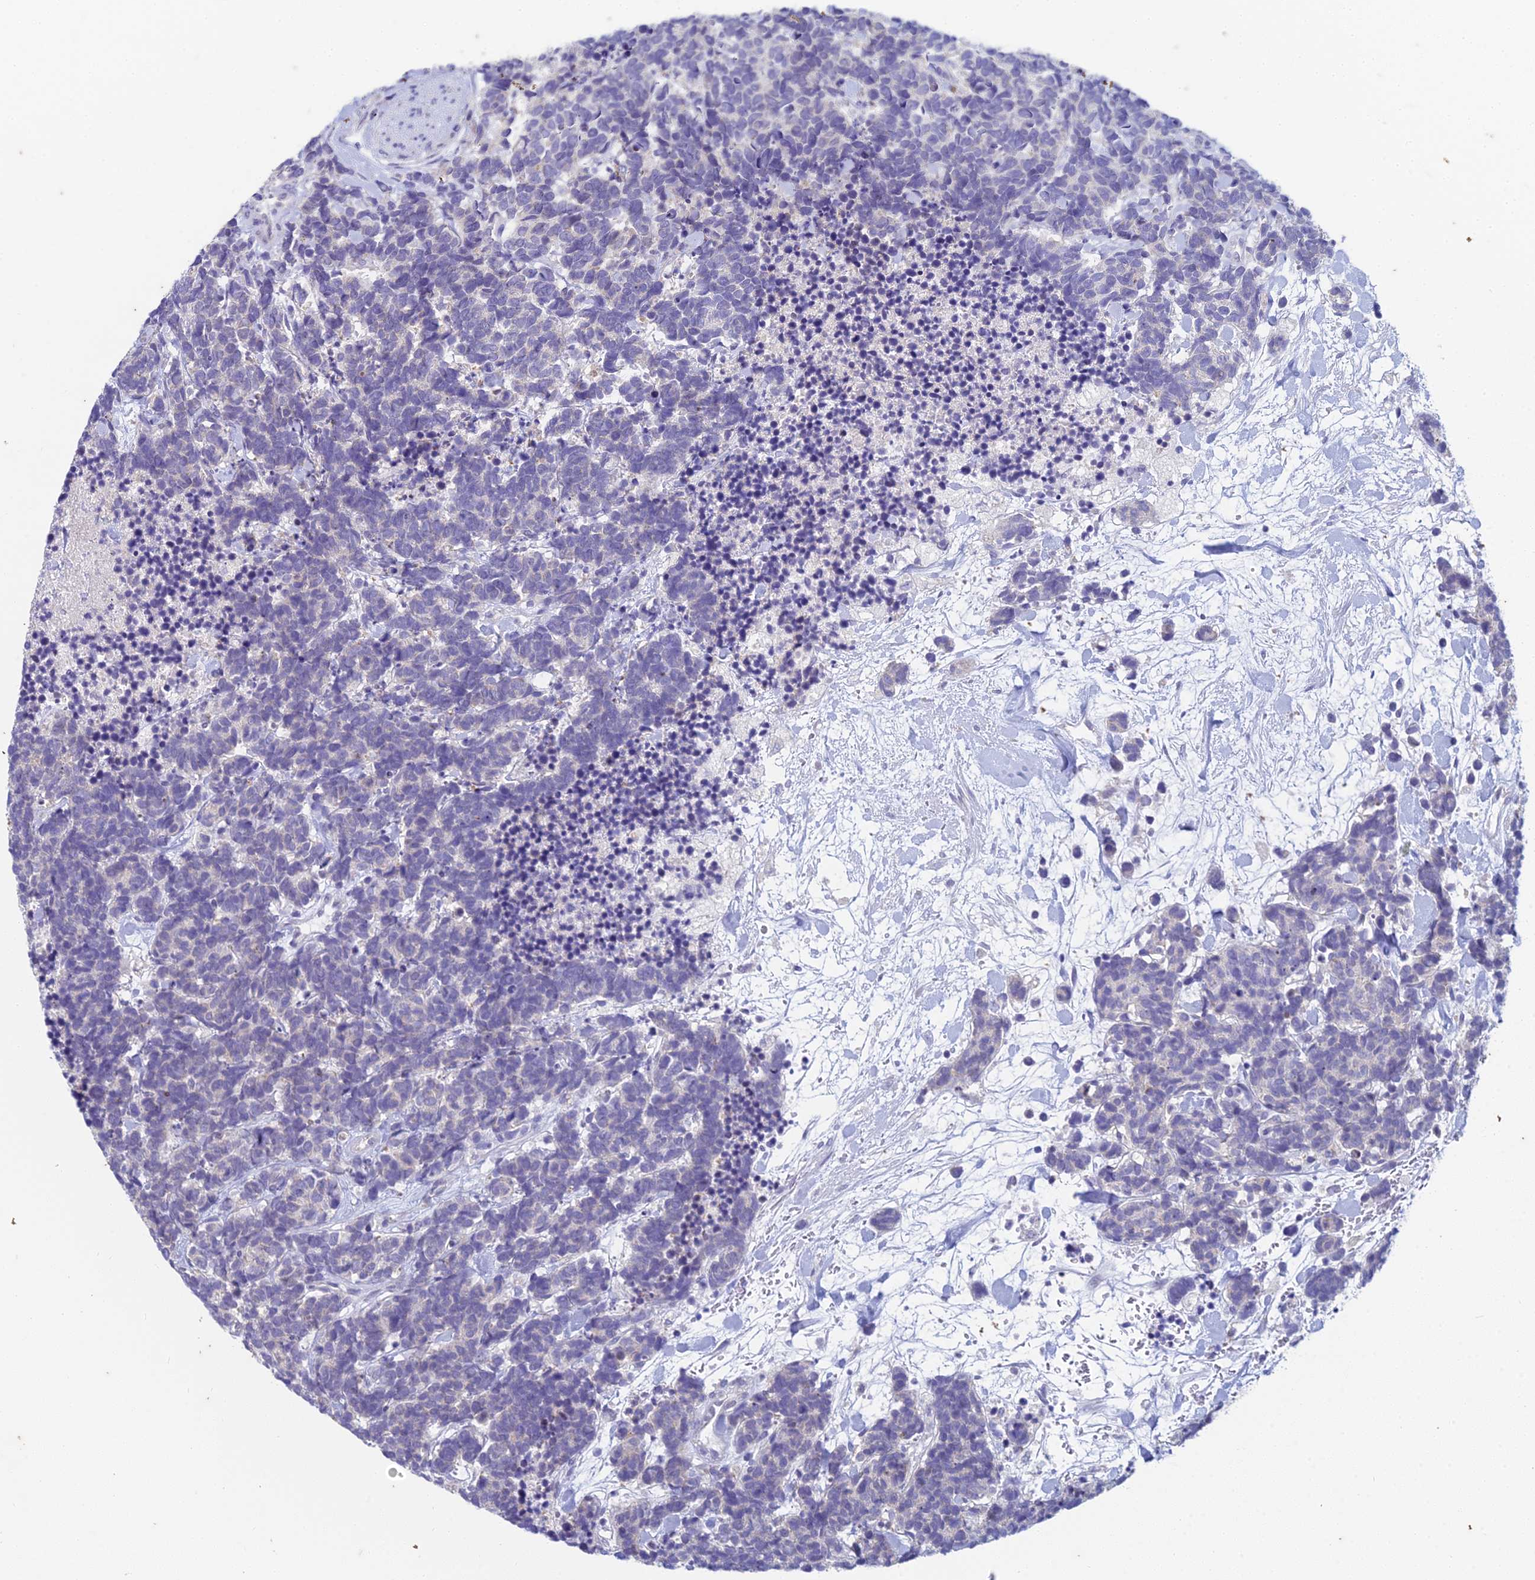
{"staining": {"intensity": "negative", "quantity": "none", "location": "none"}, "tissue": "carcinoid", "cell_type": "Tumor cells", "image_type": "cancer", "snomed": [{"axis": "morphology", "description": "Carcinoma, NOS"}, {"axis": "morphology", "description": "Carcinoid, malignant, NOS"}, {"axis": "topography", "description": "Prostate"}], "caption": "DAB immunohistochemical staining of human carcinoid (malignant) demonstrates no significant expression in tumor cells.", "gene": "EEF2KMT", "patient": {"sex": "male", "age": 57}}